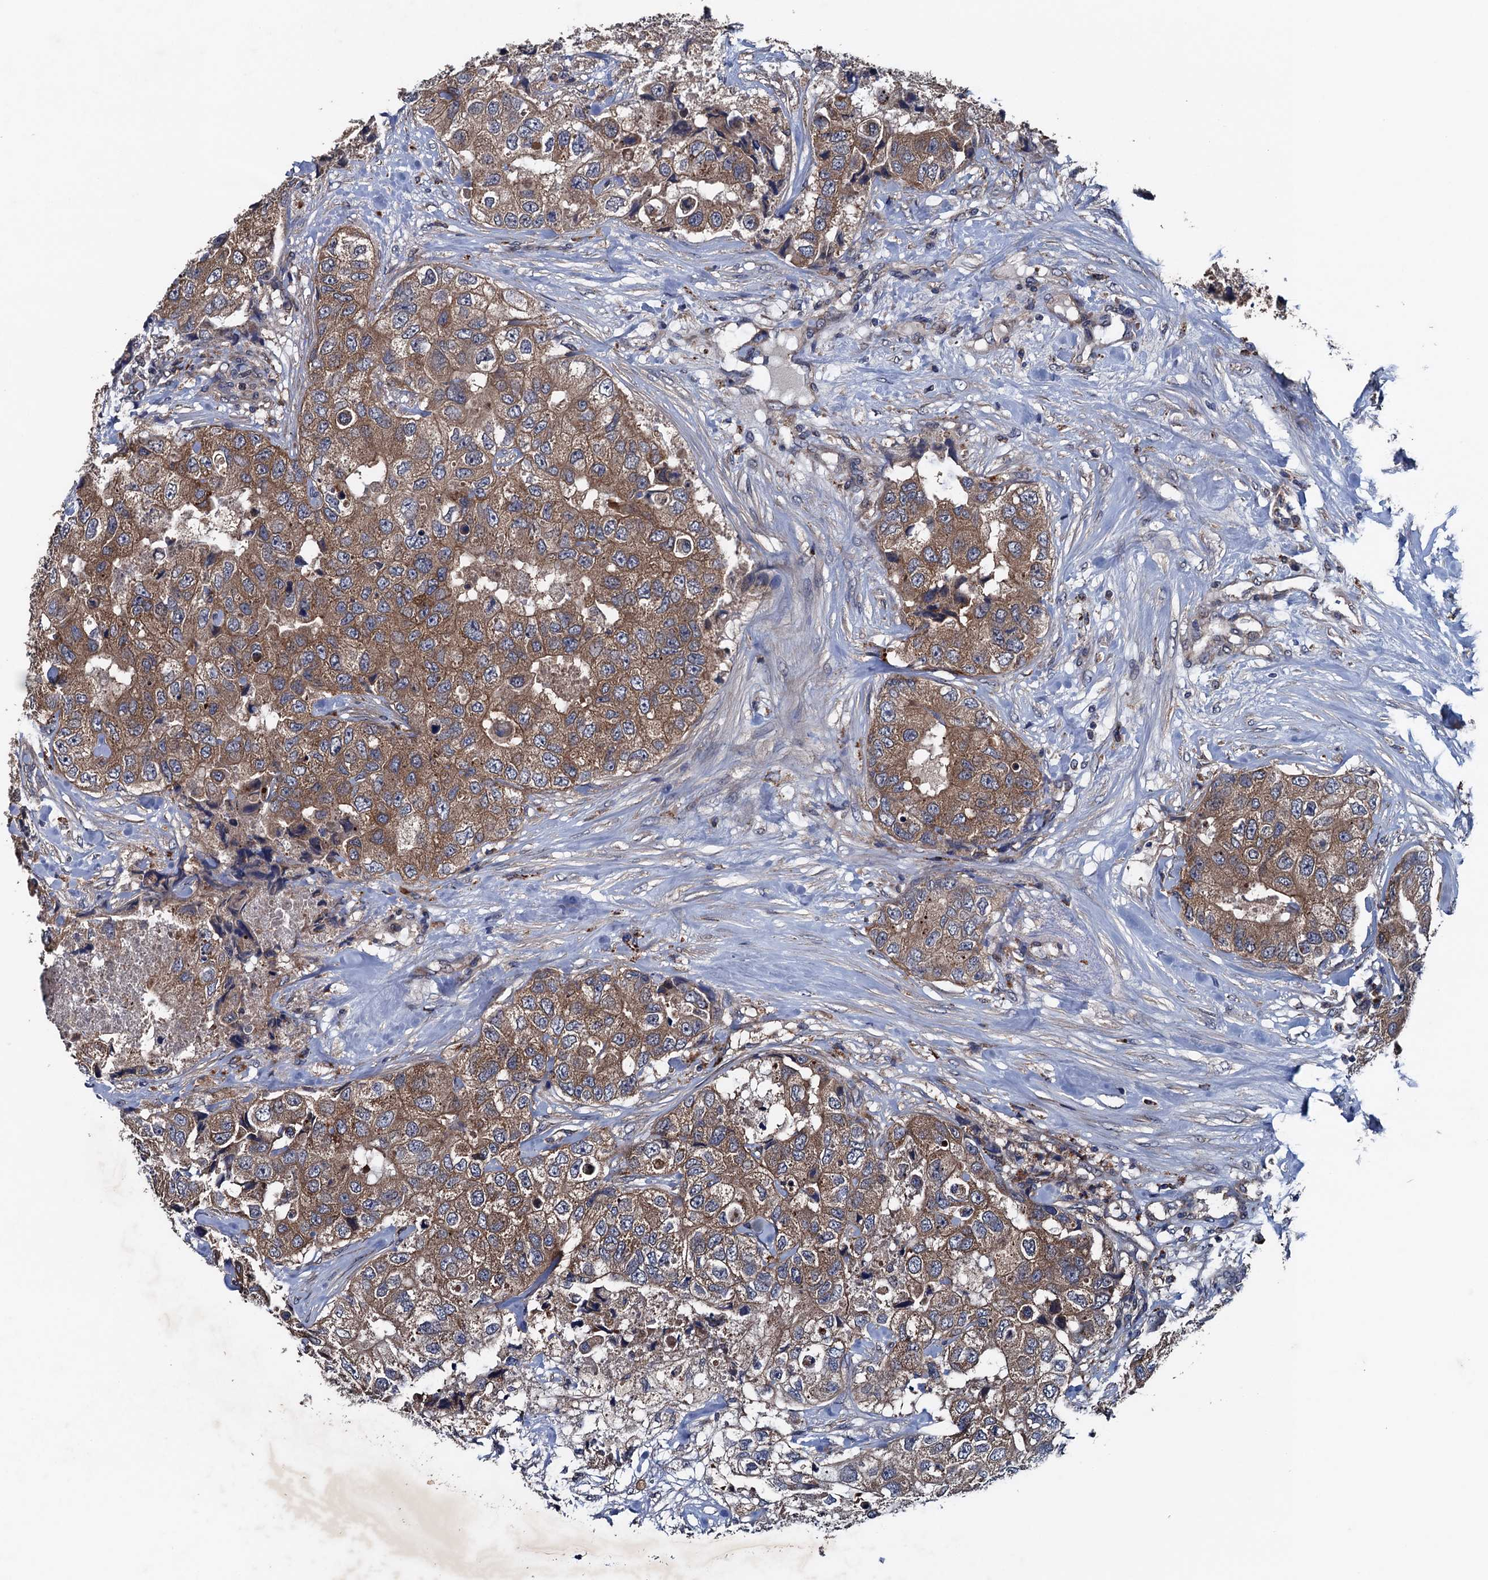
{"staining": {"intensity": "moderate", "quantity": ">75%", "location": "cytoplasmic/membranous"}, "tissue": "breast cancer", "cell_type": "Tumor cells", "image_type": "cancer", "snomed": [{"axis": "morphology", "description": "Duct carcinoma"}, {"axis": "topography", "description": "Breast"}], "caption": "Immunohistochemical staining of human breast infiltrating ductal carcinoma demonstrates medium levels of moderate cytoplasmic/membranous protein expression in about >75% of tumor cells.", "gene": "BLTP3B", "patient": {"sex": "female", "age": 62}}